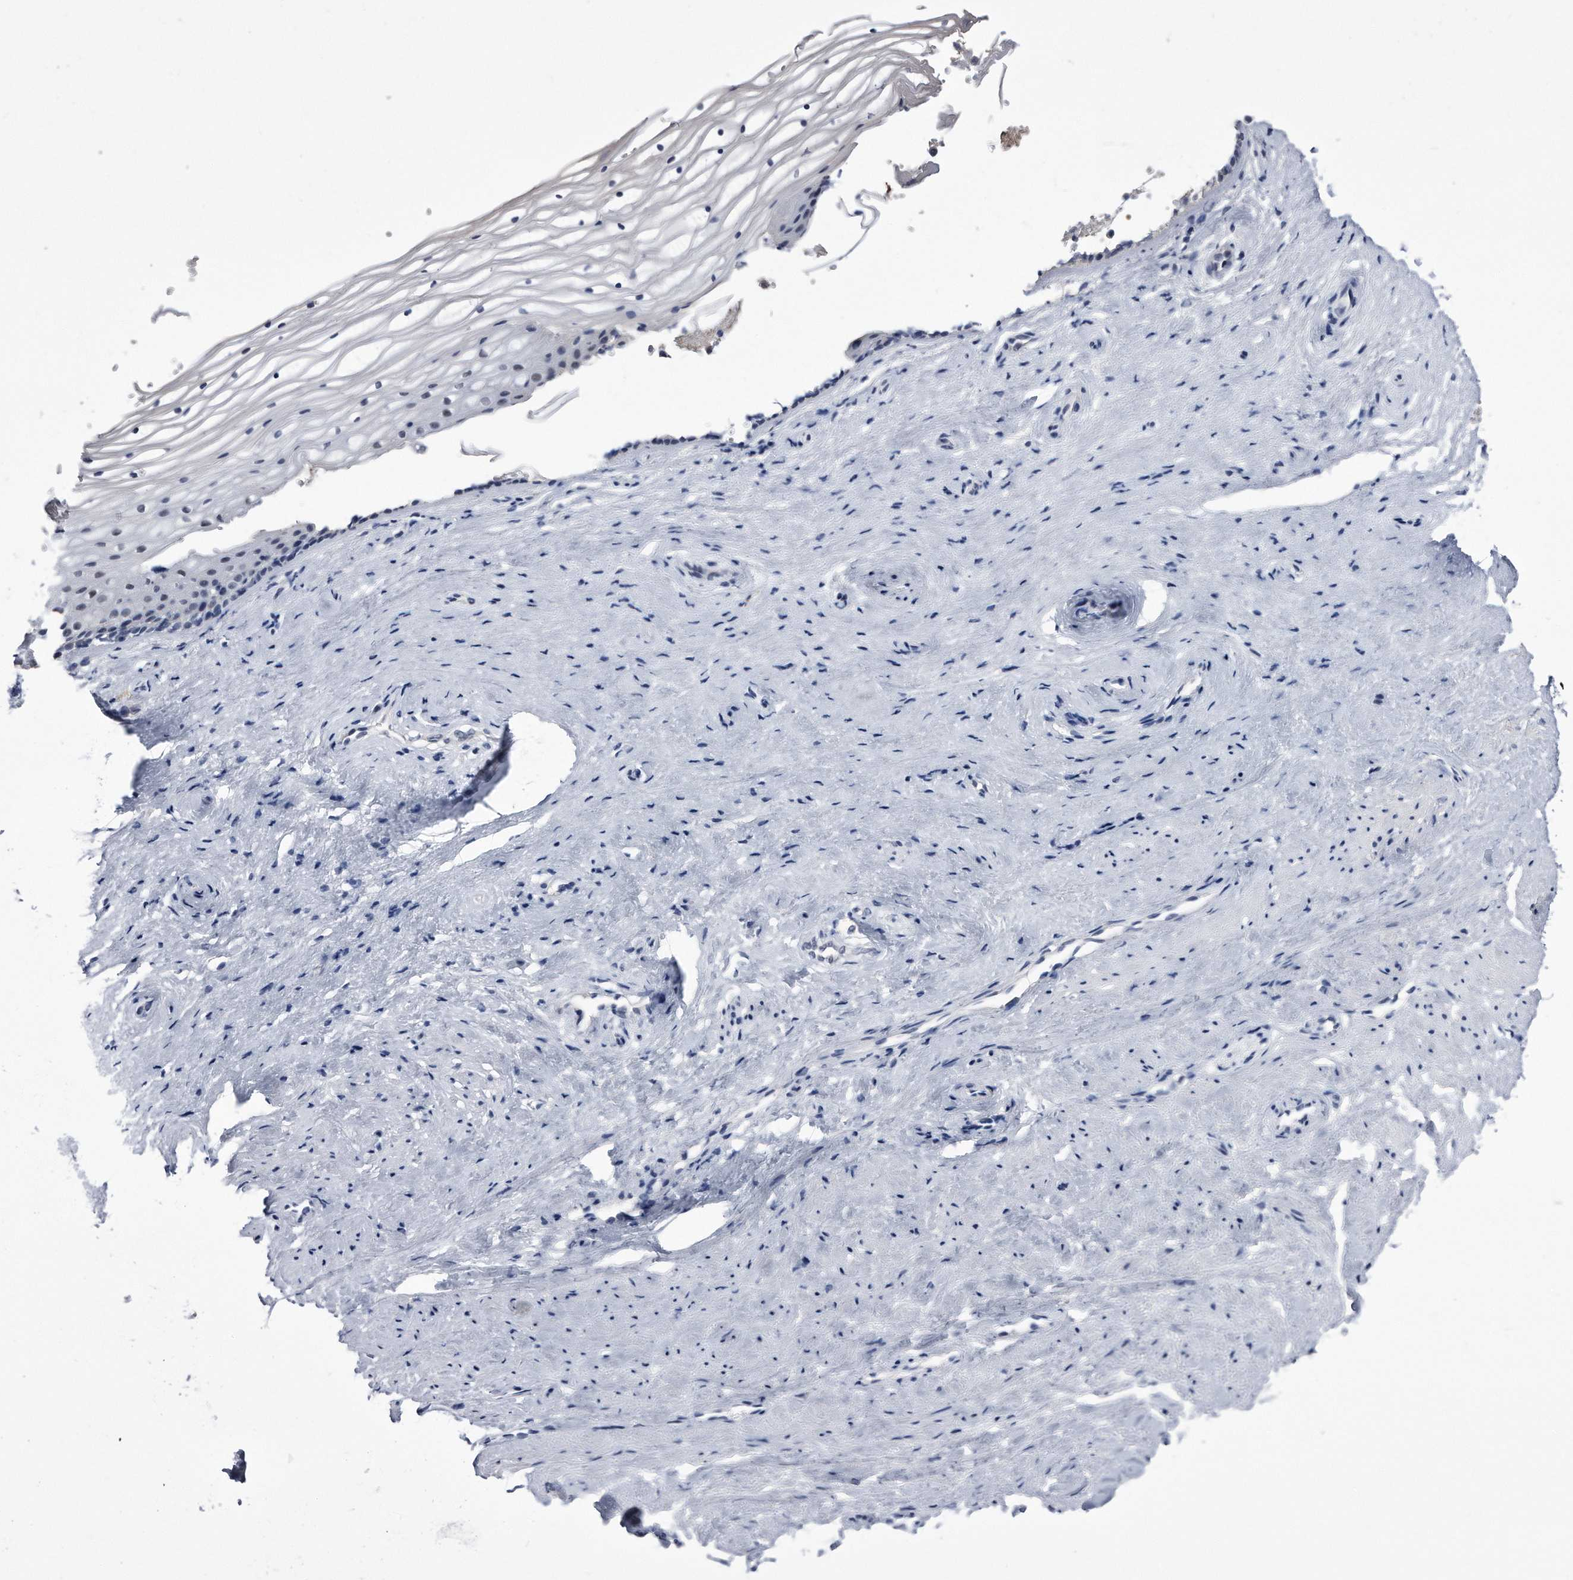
{"staining": {"intensity": "weak", "quantity": "<25%", "location": "nuclear"}, "tissue": "vagina", "cell_type": "Squamous epithelial cells", "image_type": "normal", "snomed": [{"axis": "morphology", "description": "Normal tissue, NOS"}, {"axis": "topography", "description": "Vagina"}], "caption": "IHC of benign vagina reveals no expression in squamous epithelial cells.", "gene": "KCTD8", "patient": {"sex": "female", "age": 46}}